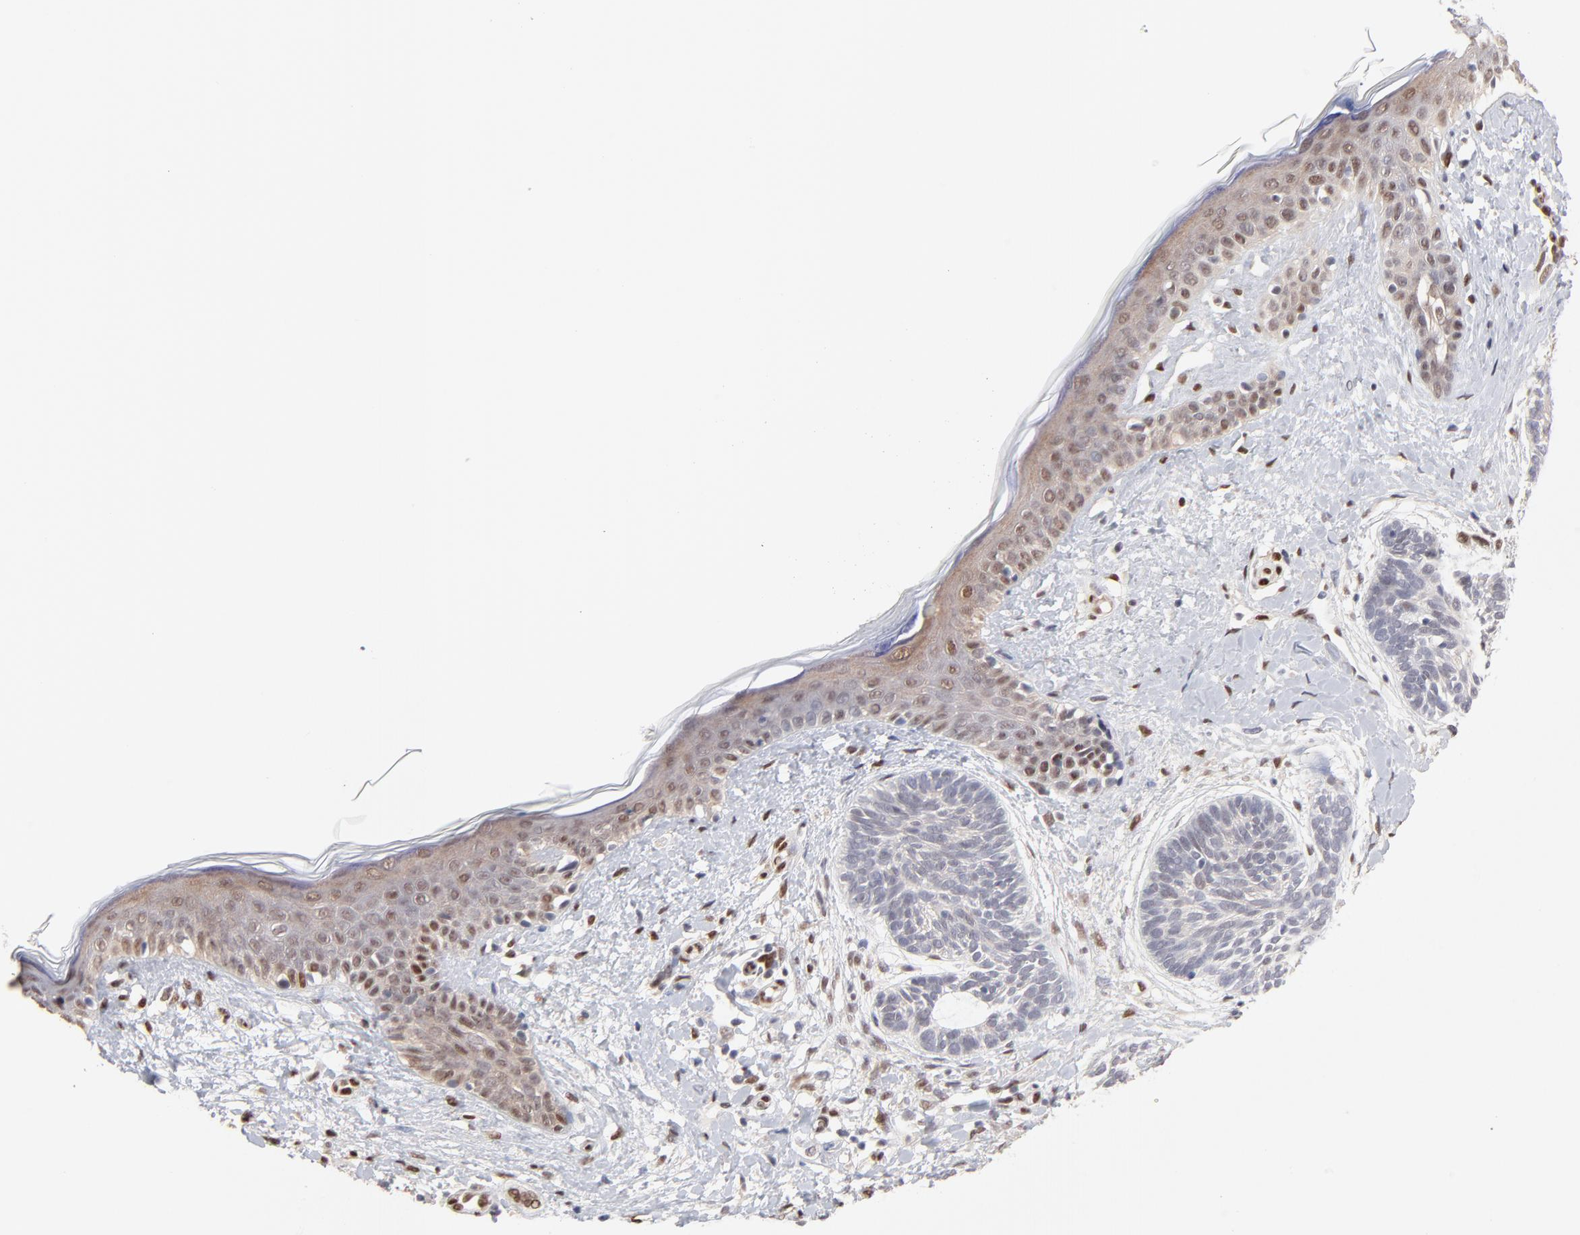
{"staining": {"intensity": "negative", "quantity": "none", "location": "none"}, "tissue": "skin cancer", "cell_type": "Tumor cells", "image_type": "cancer", "snomed": [{"axis": "morphology", "description": "Normal tissue, NOS"}, {"axis": "morphology", "description": "Basal cell carcinoma"}, {"axis": "topography", "description": "Skin"}], "caption": "Basal cell carcinoma (skin) was stained to show a protein in brown. There is no significant staining in tumor cells.", "gene": "STAT3", "patient": {"sex": "male", "age": 63}}